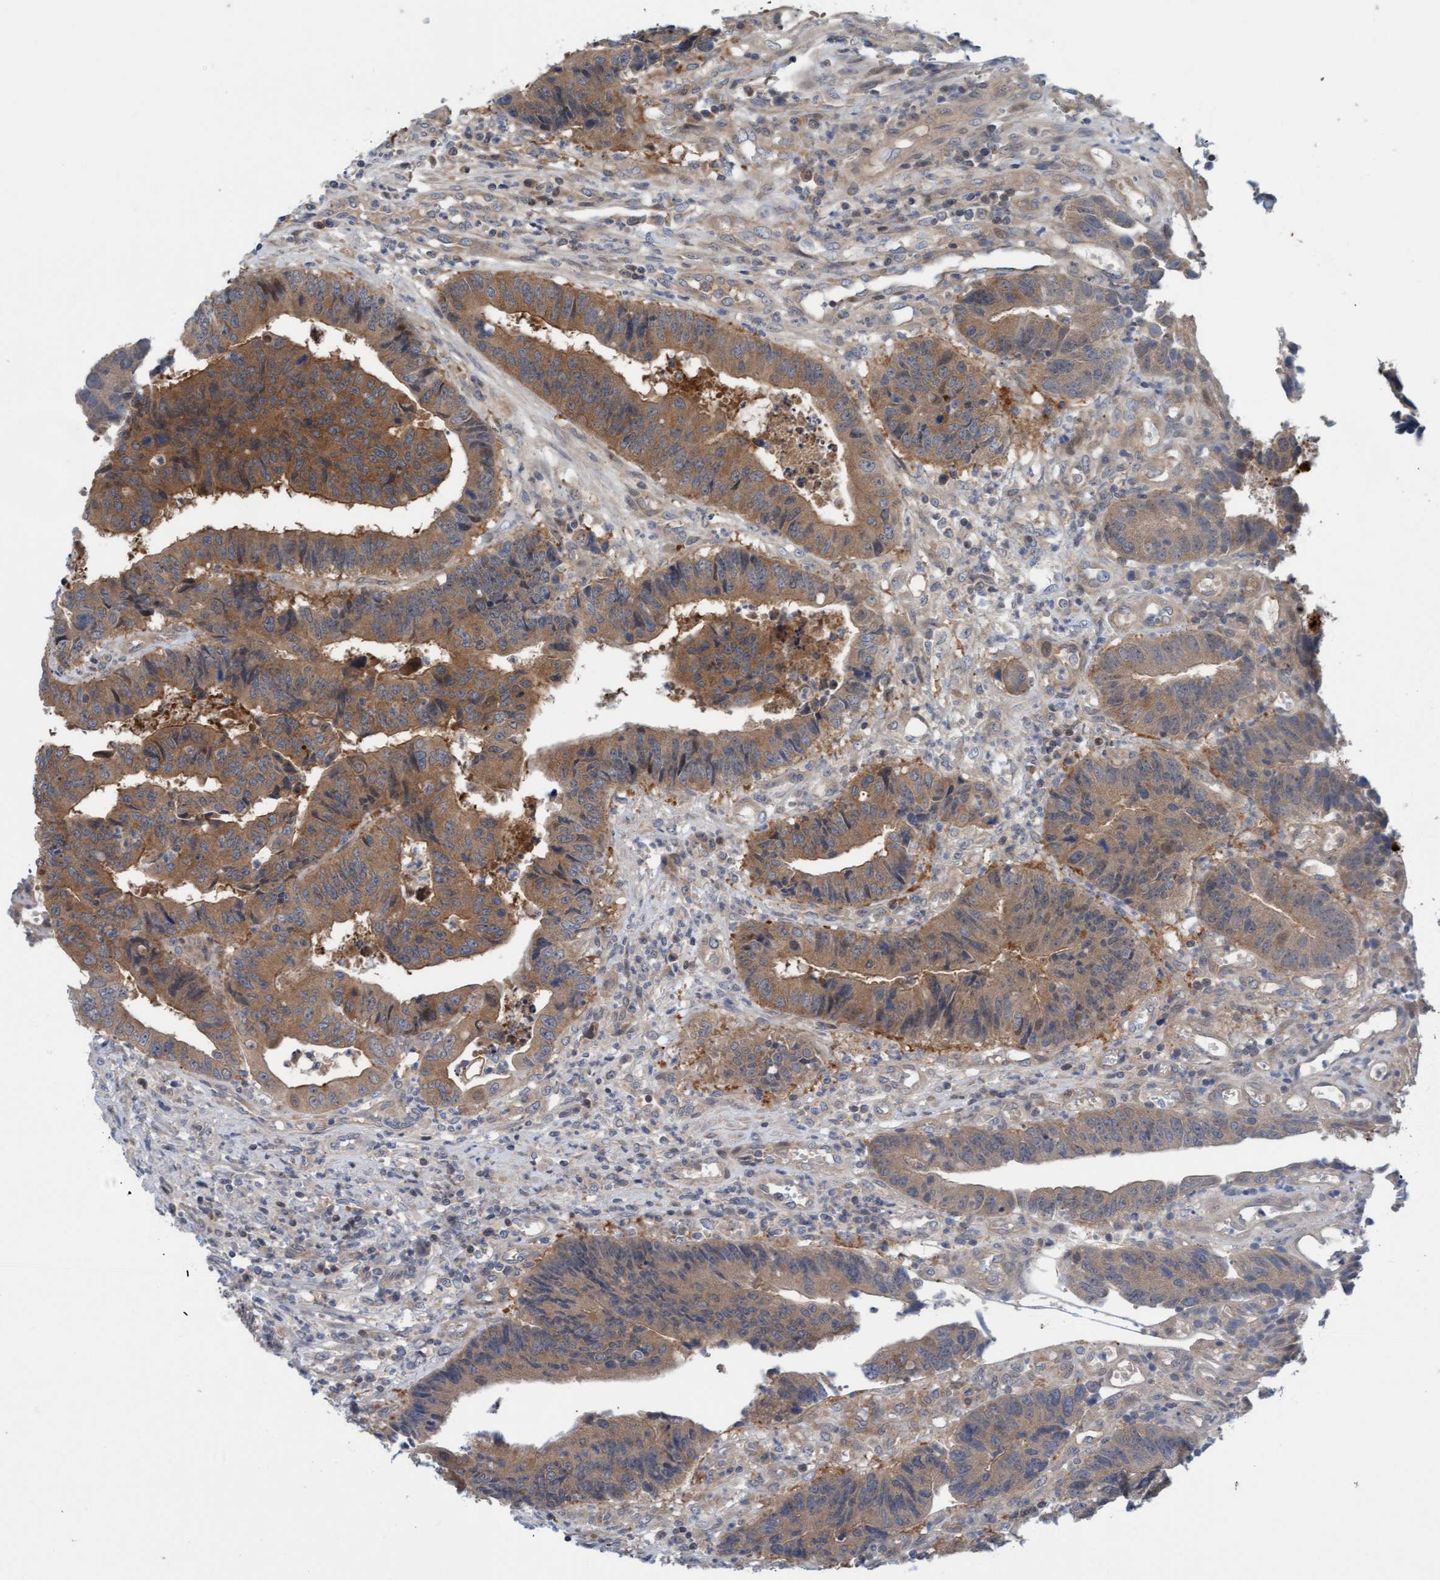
{"staining": {"intensity": "moderate", "quantity": ">75%", "location": "cytoplasmic/membranous"}, "tissue": "colorectal cancer", "cell_type": "Tumor cells", "image_type": "cancer", "snomed": [{"axis": "morphology", "description": "Adenocarcinoma, NOS"}, {"axis": "topography", "description": "Rectum"}], "caption": "Tumor cells exhibit medium levels of moderate cytoplasmic/membranous expression in approximately >75% of cells in colorectal adenocarcinoma.", "gene": "KLHL25", "patient": {"sex": "male", "age": 84}}